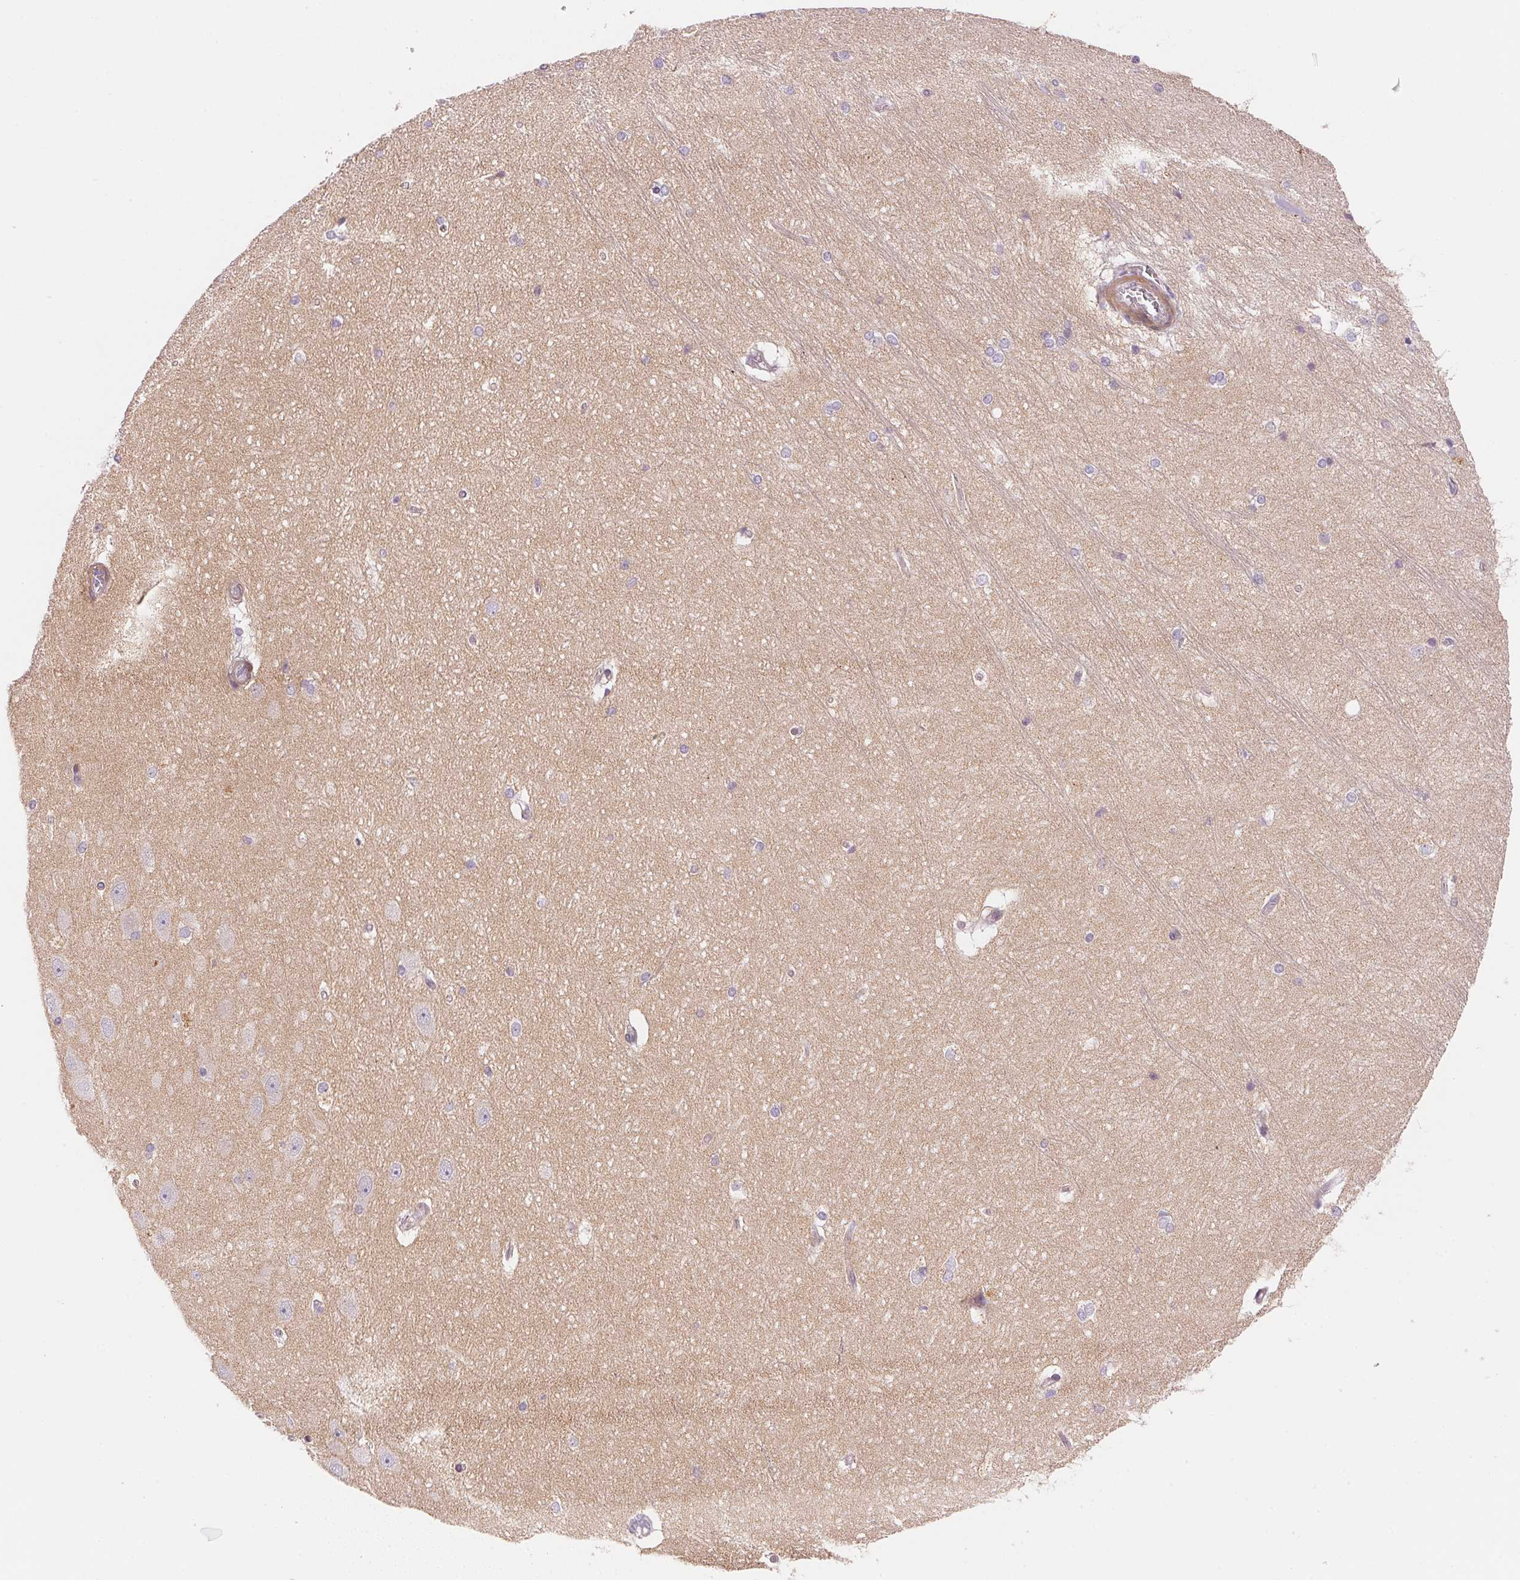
{"staining": {"intensity": "negative", "quantity": "none", "location": "none"}, "tissue": "hippocampus", "cell_type": "Glial cells", "image_type": "normal", "snomed": [{"axis": "morphology", "description": "Normal tissue, NOS"}, {"axis": "topography", "description": "Cerebral cortex"}, {"axis": "topography", "description": "Hippocampus"}], "caption": "Immunohistochemistry (IHC) micrograph of benign human hippocampus stained for a protein (brown), which reveals no positivity in glial cells.", "gene": "SMTN", "patient": {"sex": "female", "age": 19}}